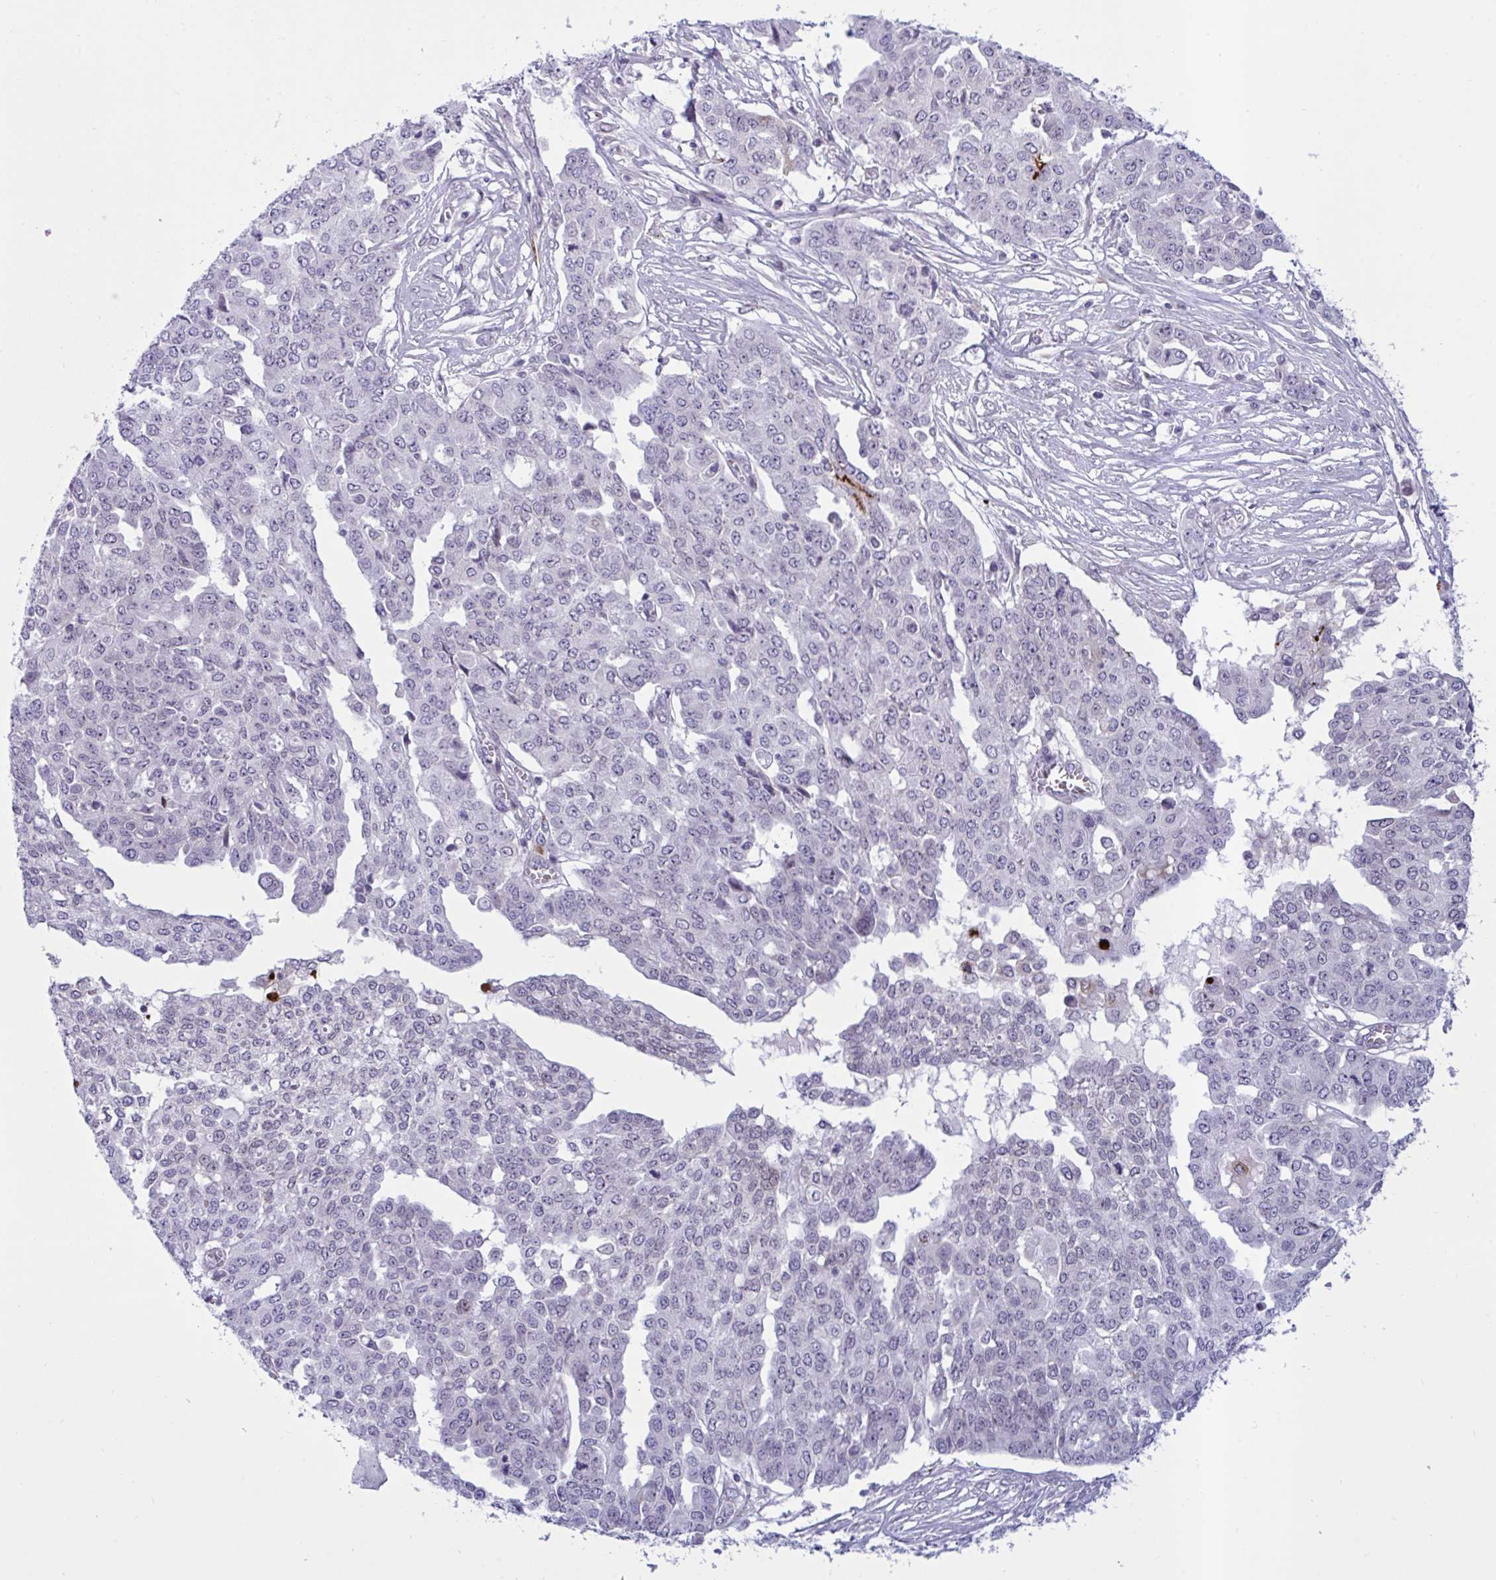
{"staining": {"intensity": "negative", "quantity": "none", "location": "none"}, "tissue": "ovarian cancer", "cell_type": "Tumor cells", "image_type": "cancer", "snomed": [{"axis": "morphology", "description": "Cystadenocarcinoma, serous, NOS"}, {"axis": "topography", "description": "Soft tissue"}, {"axis": "topography", "description": "Ovary"}], "caption": "Protein analysis of serous cystadenocarcinoma (ovarian) displays no significant staining in tumor cells.", "gene": "DOCK11", "patient": {"sex": "female", "age": 57}}